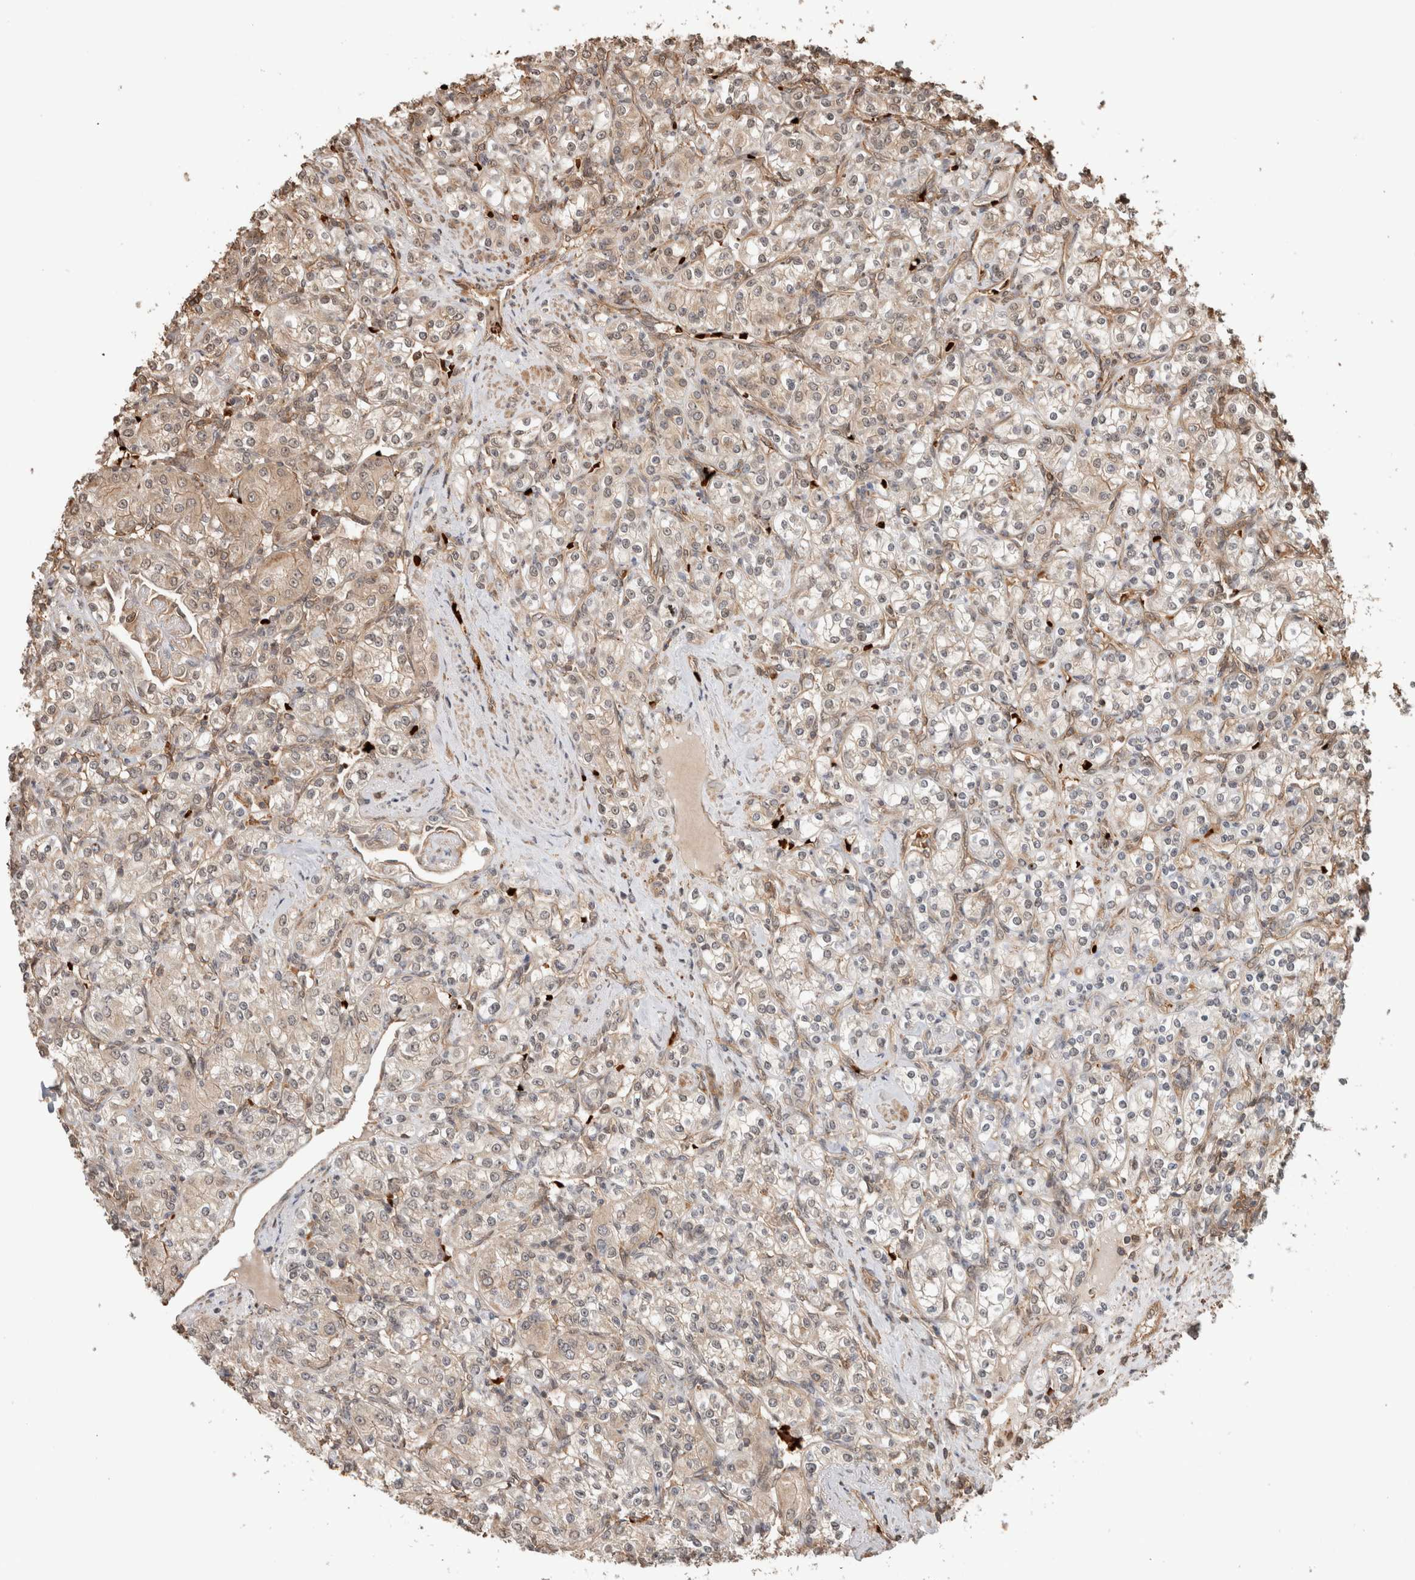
{"staining": {"intensity": "weak", "quantity": ">75%", "location": "cytoplasmic/membranous"}, "tissue": "renal cancer", "cell_type": "Tumor cells", "image_type": "cancer", "snomed": [{"axis": "morphology", "description": "Adenocarcinoma, NOS"}, {"axis": "topography", "description": "Kidney"}], "caption": "Weak cytoplasmic/membranous staining is present in approximately >75% of tumor cells in renal cancer. Ihc stains the protein in brown and the nuclei are stained blue.", "gene": "OTUD6B", "patient": {"sex": "male", "age": 77}}